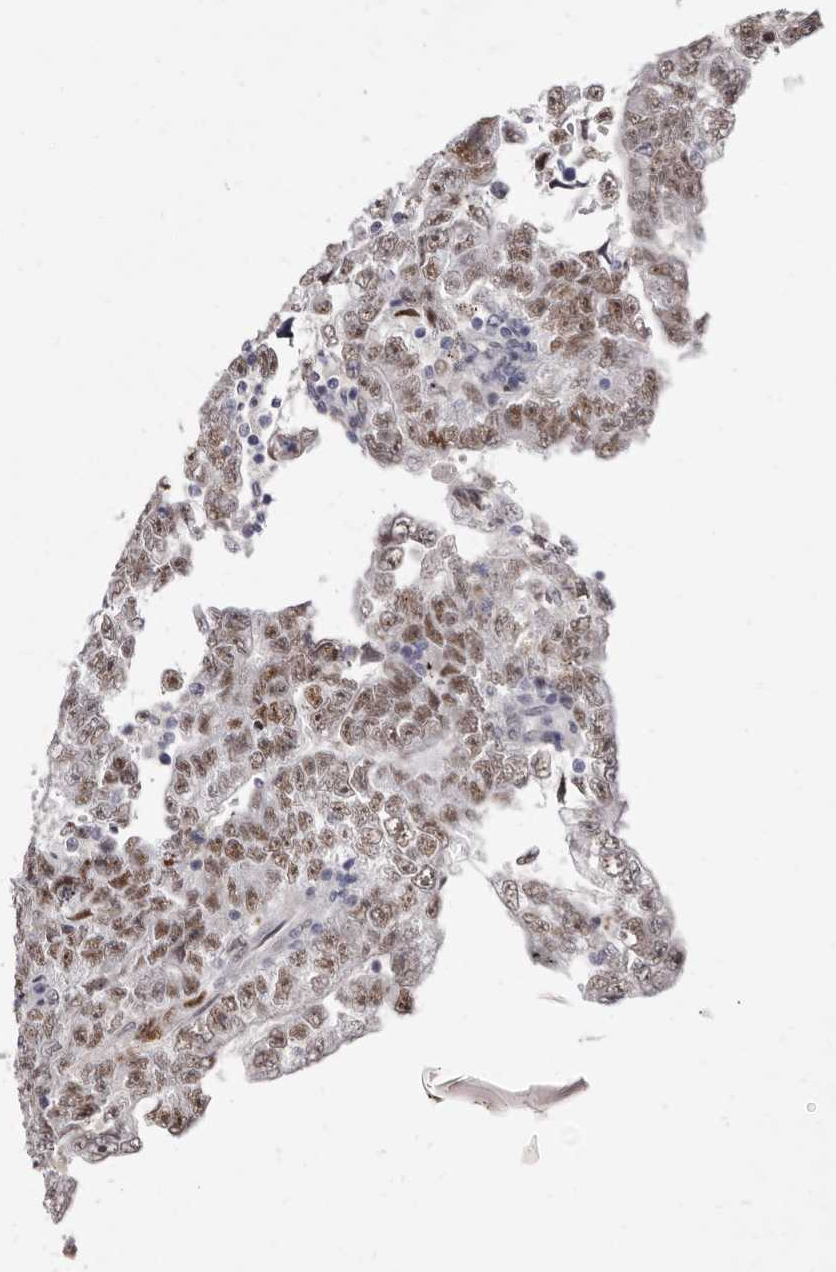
{"staining": {"intensity": "moderate", "quantity": ">75%", "location": "nuclear"}, "tissue": "testis cancer", "cell_type": "Tumor cells", "image_type": "cancer", "snomed": [{"axis": "morphology", "description": "Carcinoma, Embryonal, NOS"}, {"axis": "topography", "description": "Testis"}], "caption": "The micrograph reveals staining of testis cancer, revealing moderate nuclear protein expression (brown color) within tumor cells.", "gene": "ZNF326", "patient": {"sex": "male", "age": 25}}